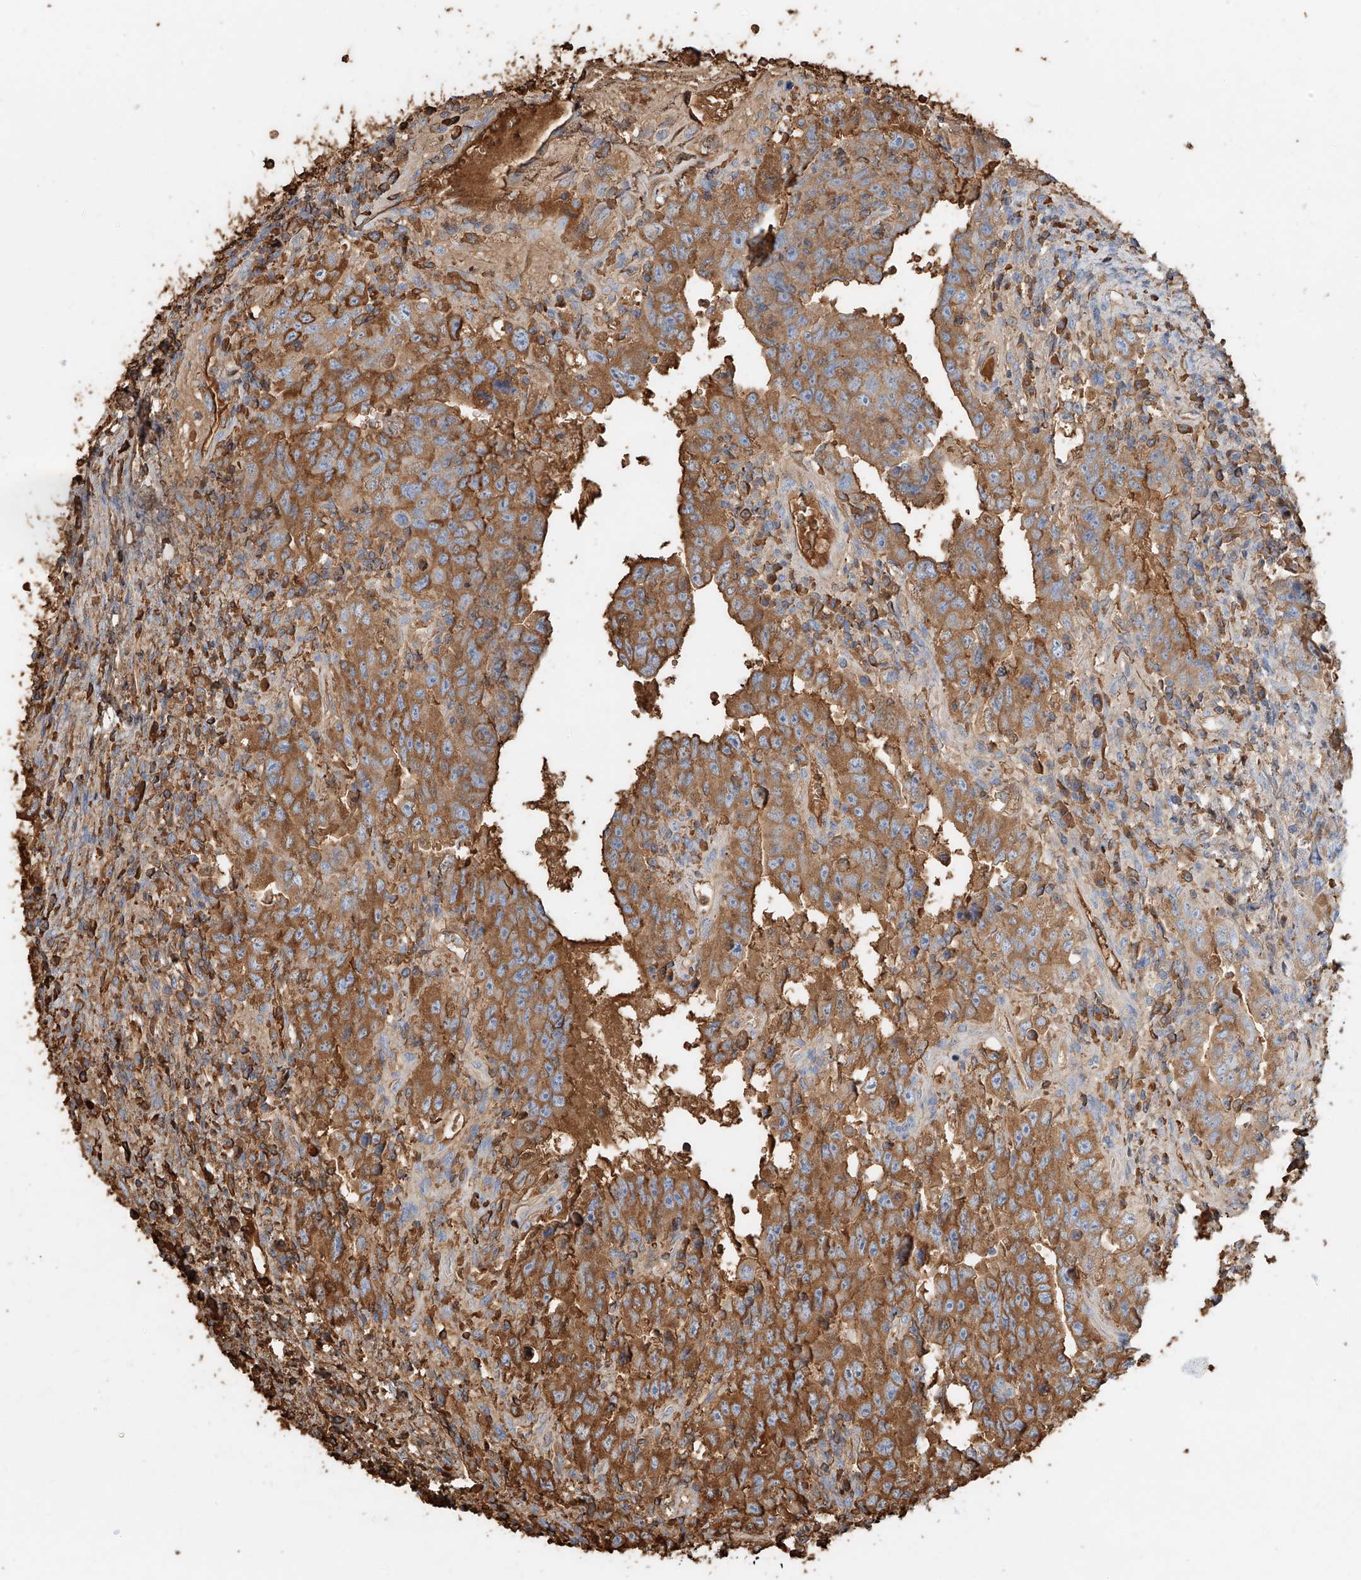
{"staining": {"intensity": "moderate", "quantity": ">75%", "location": "cytoplasmic/membranous"}, "tissue": "testis cancer", "cell_type": "Tumor cells", "image_type": "cancer", "snomed": [{"axis": "morphology", "description": "Carcinoma, Embryonal, NOS"}, {"axis": "topography", "description": "Testis"}], "caption": "Moderate cytoplasmic/membranous expression is present in approximately >75% of tumor cells in testis cancer.", "gene": "ZFP30", "patient": {"sex": "male", "age": 26}}